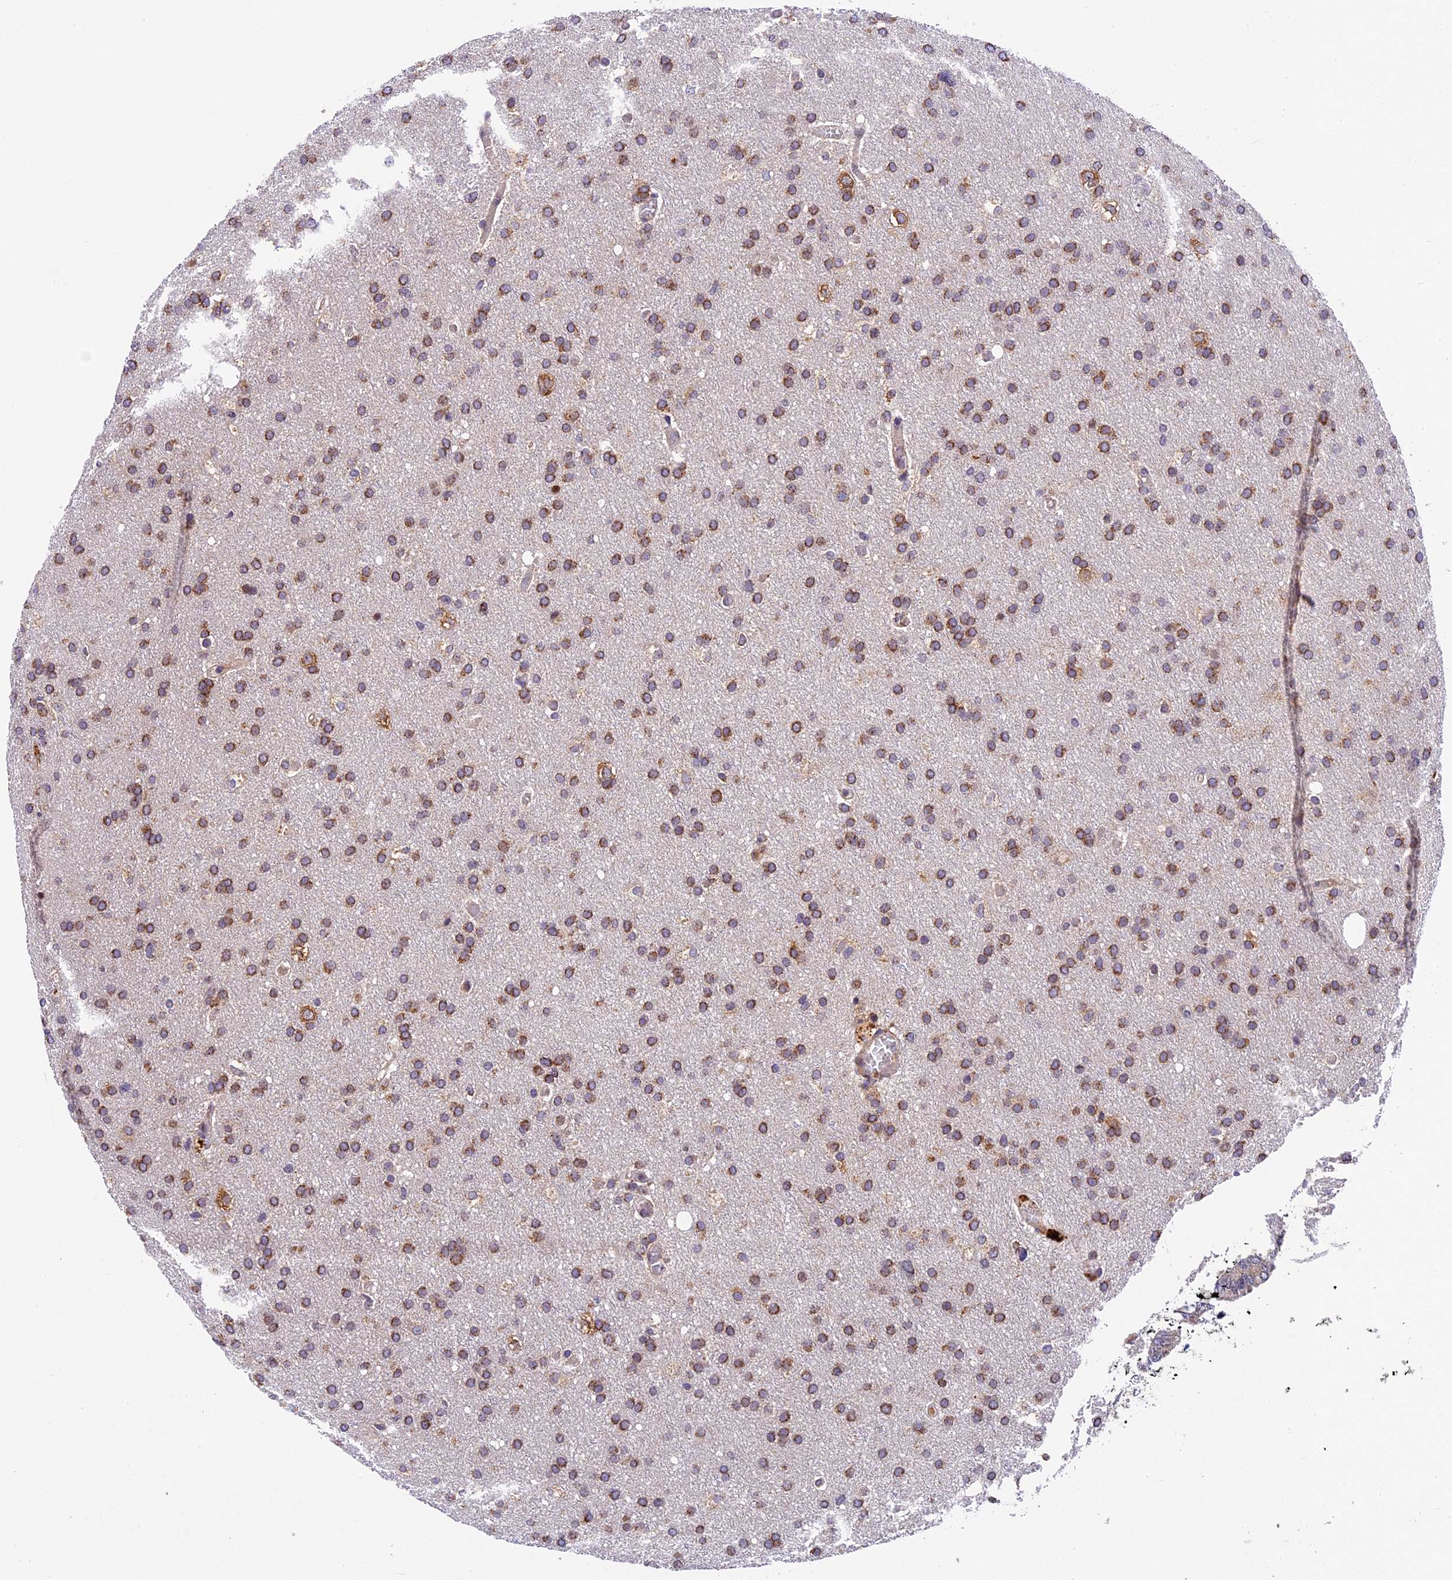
{"staining": {"intensity": "moderate", "quantity": ">75%", "location": "cytoplasmic/membranous"}, "tissue": "glioma", "cell_type": "Tumor cells", "image_type": "cancer", "snomed": [{"axis": "morphology", "description": "Glioma, malignant, High grade"}, {"axis": "topography", "description": "Cerebral cortex"}], "caption": "Immunohistochemistry staining of malignant glioma (high-grade), which shows medium levels of moderate cytoplasmic/membranous staining in about >75% of tumor cells indicating moderate cytoplasmic/membranous protein positivity. The staining was performed using DAB (3,3'-diaminobenzidine) (brown) for protein detection and nuclei were counterstained in hematoxylin (blue).", "gene": "CCSER1", "patient": {"sex": "female", "age": 36}}